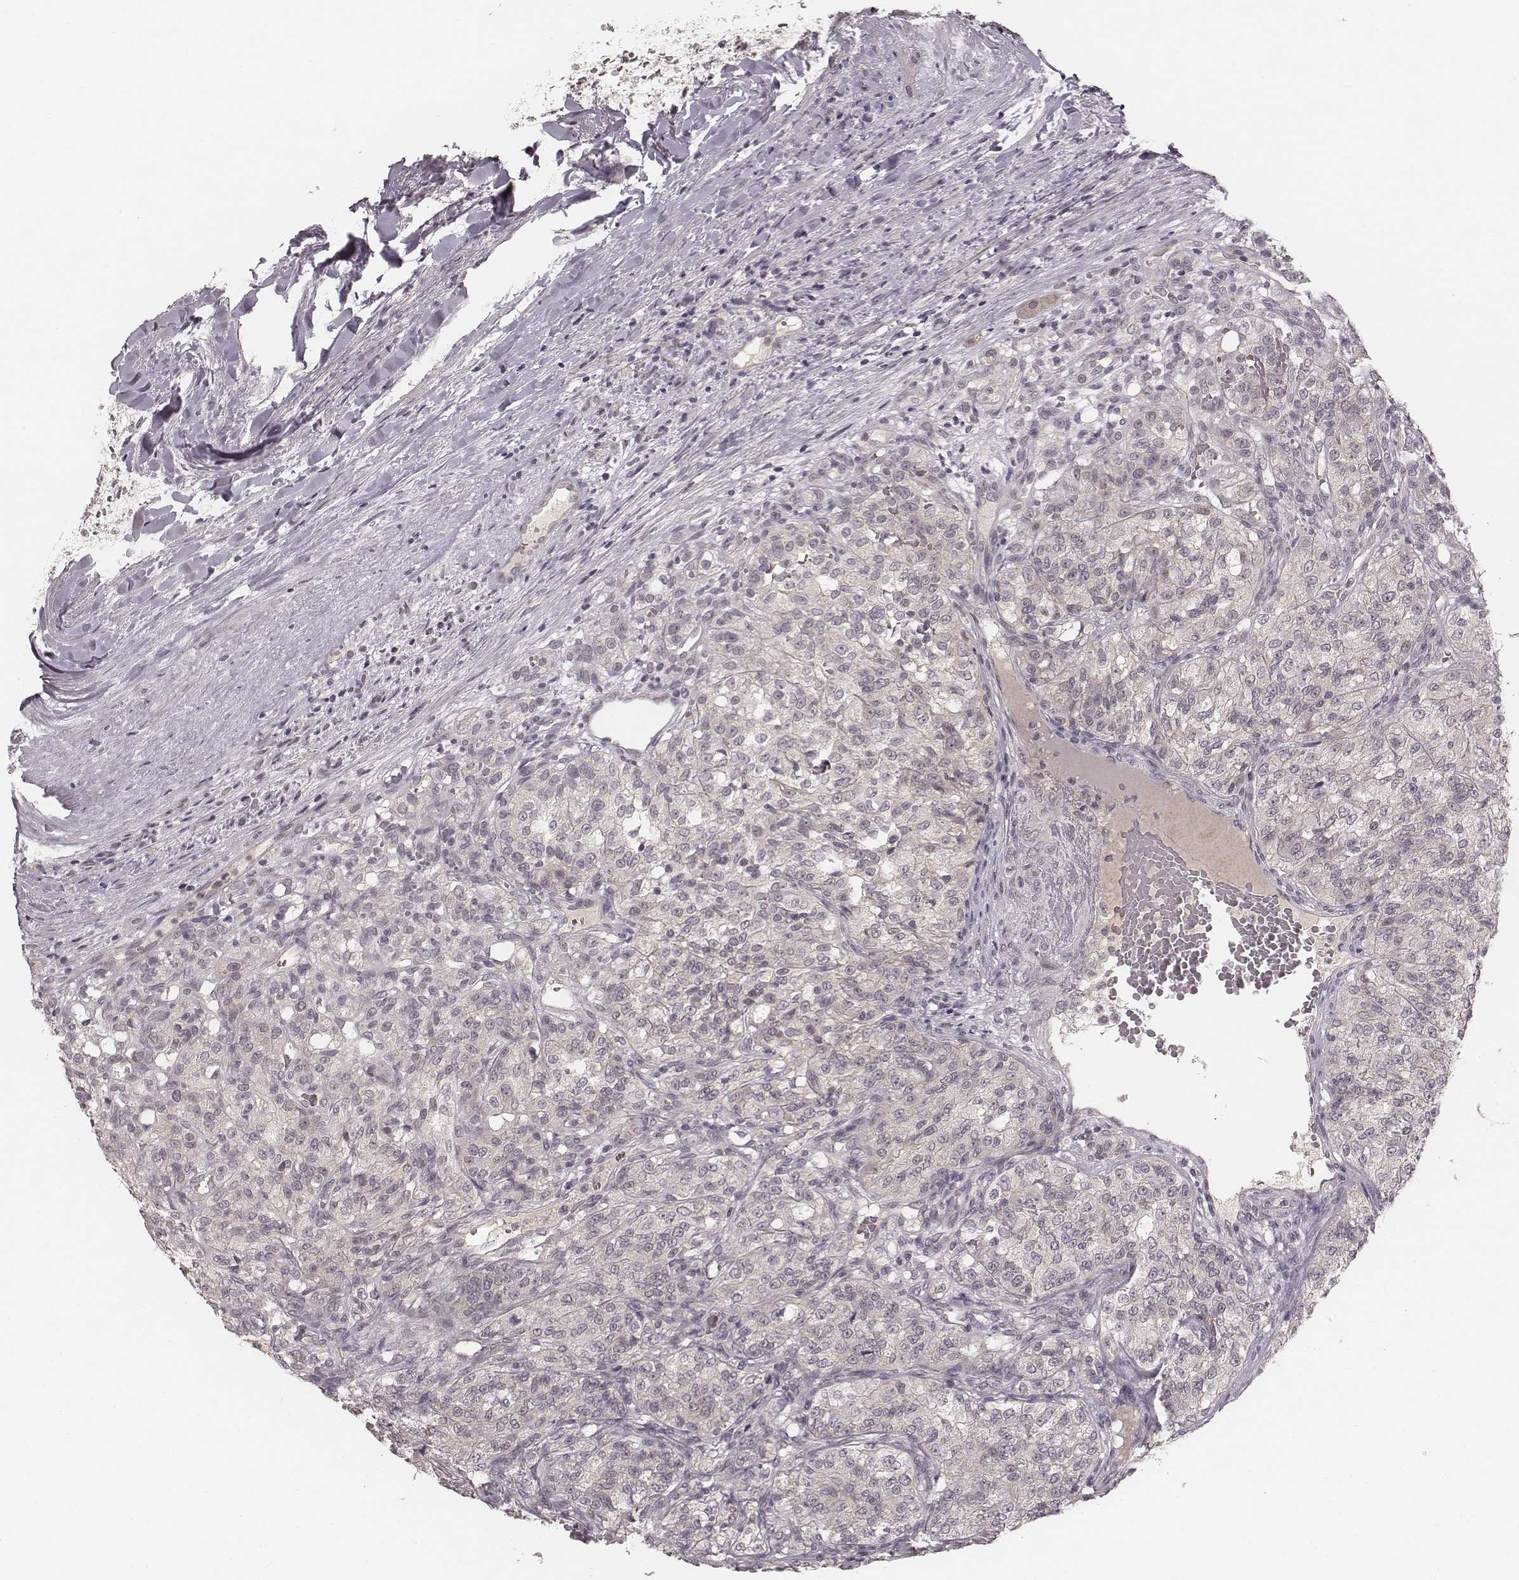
{"staining": {"intensity": "negative", "quantity": "none", "location": "none"}, "tissue": "renal cancer", "cell_type": "Tumor cells", "image_type": "cancer", "snomed": [{"axis": "morphology", "description": "Adenocarcinoma, NOS"}, {"axis": "topography", "description": "Kidney"}], "caption": "The photomicrograph exhibits no staining of tumor cells in adenocarcinoma (renal). (DAB immunohistochemistry (IHC) visualized using brightfield microscopy, high magnification).", "gene": "LY6K", "patient": {"sex": "female", "age": 63}}